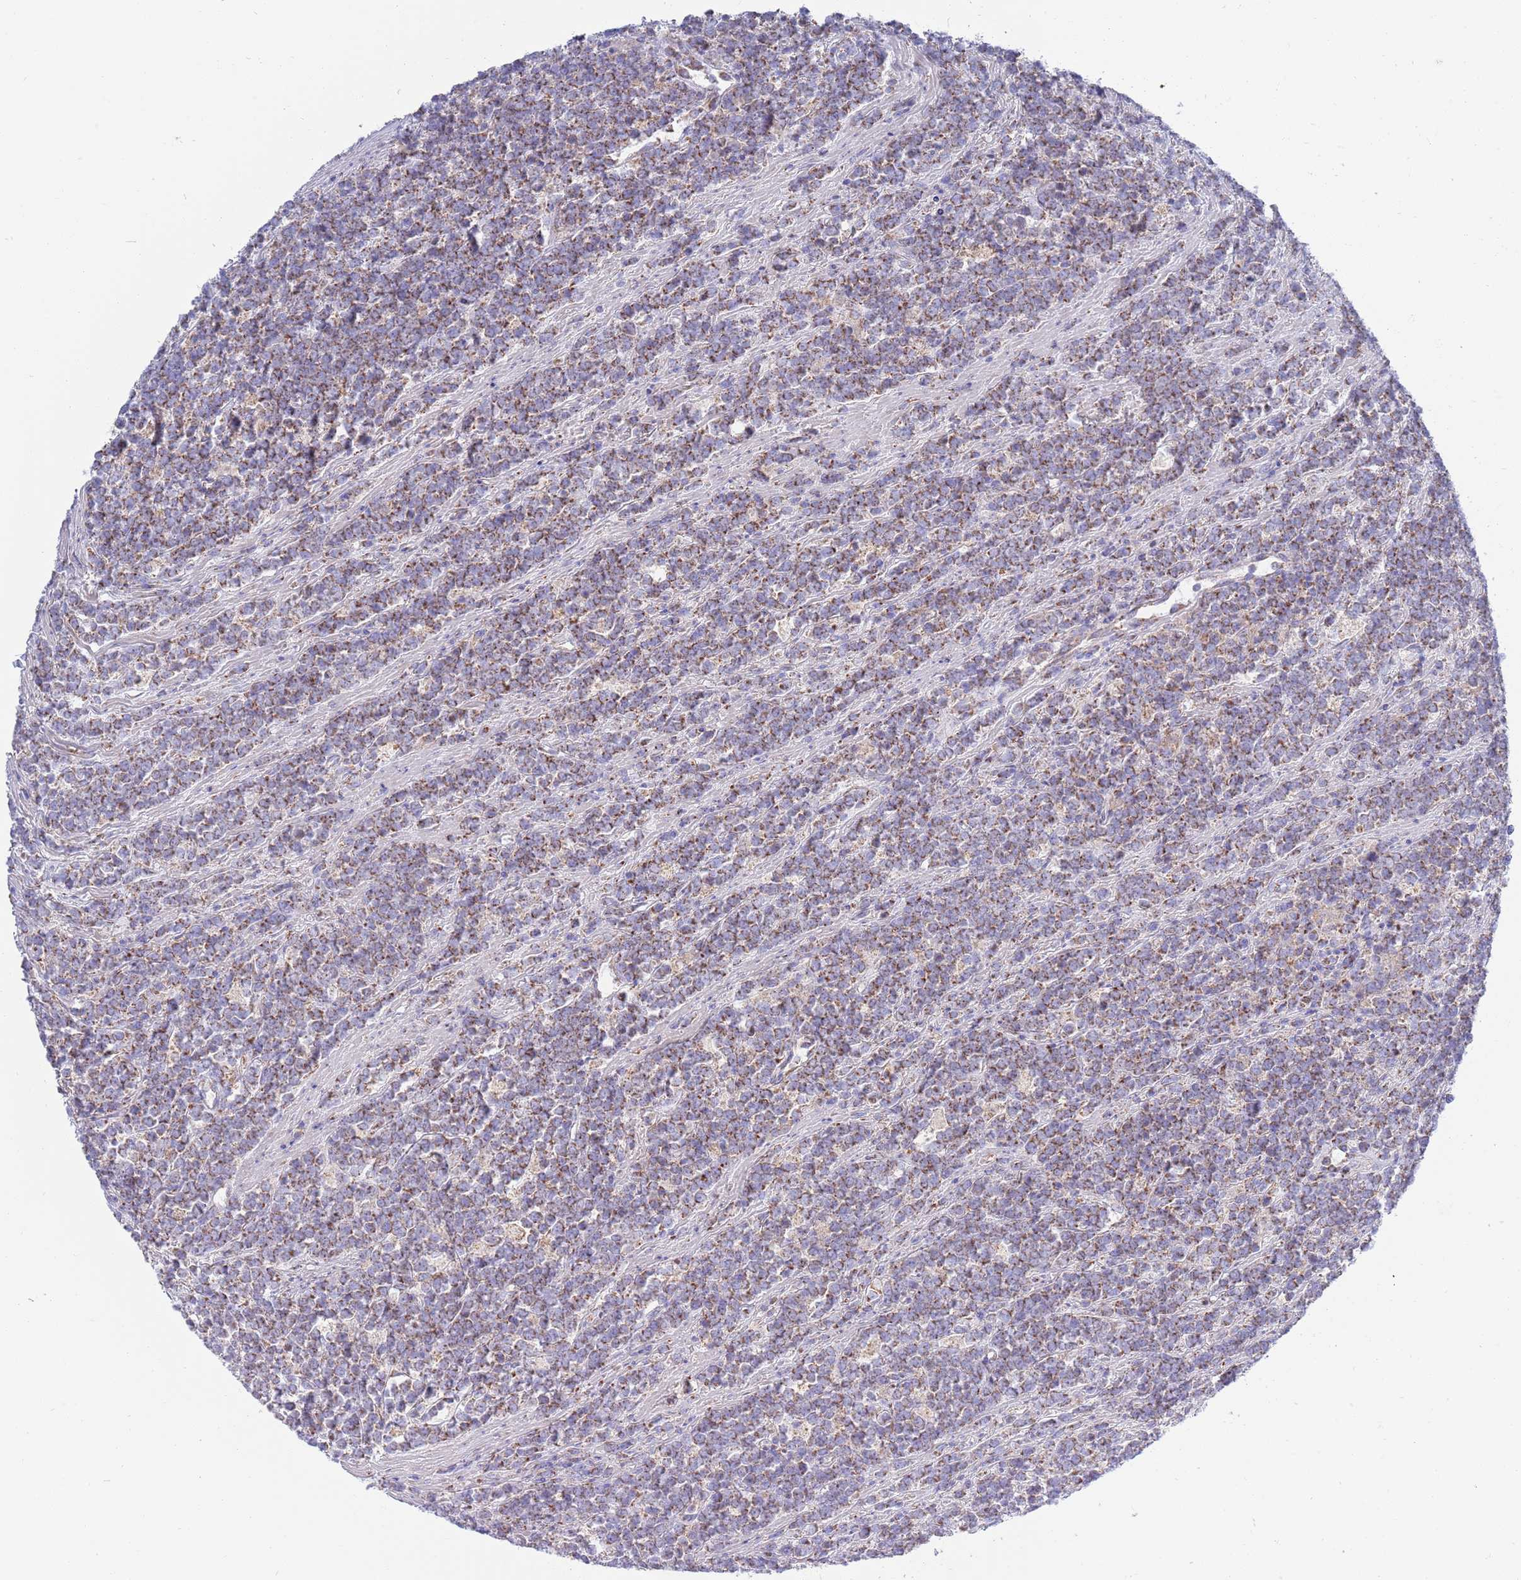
{"staining": {"intensity": "moderate", "quantity": ">75%", "location": "cytoplasmic/membranous"}, "tissue": "lymphoma", "cell_type": "Tumor cells", "image_type": "cancer", "snomed": [{"axis": "morphology", "description": "Malignant lymphoma, non-Hodgkin's type, High grade"}, {"axis": "topography", "description": "Small intestine"}, {"axis": "topography", "description": "Colon"}], "caption": "This photomicrograph demonstrates immunohistochemistry staining of human lymphoma, with medium moderate cytoplasmic/membranous staining in about >75% of tumor cells.", "gene": "EMC8", "patient": {"sex": "male", "age": 8}}